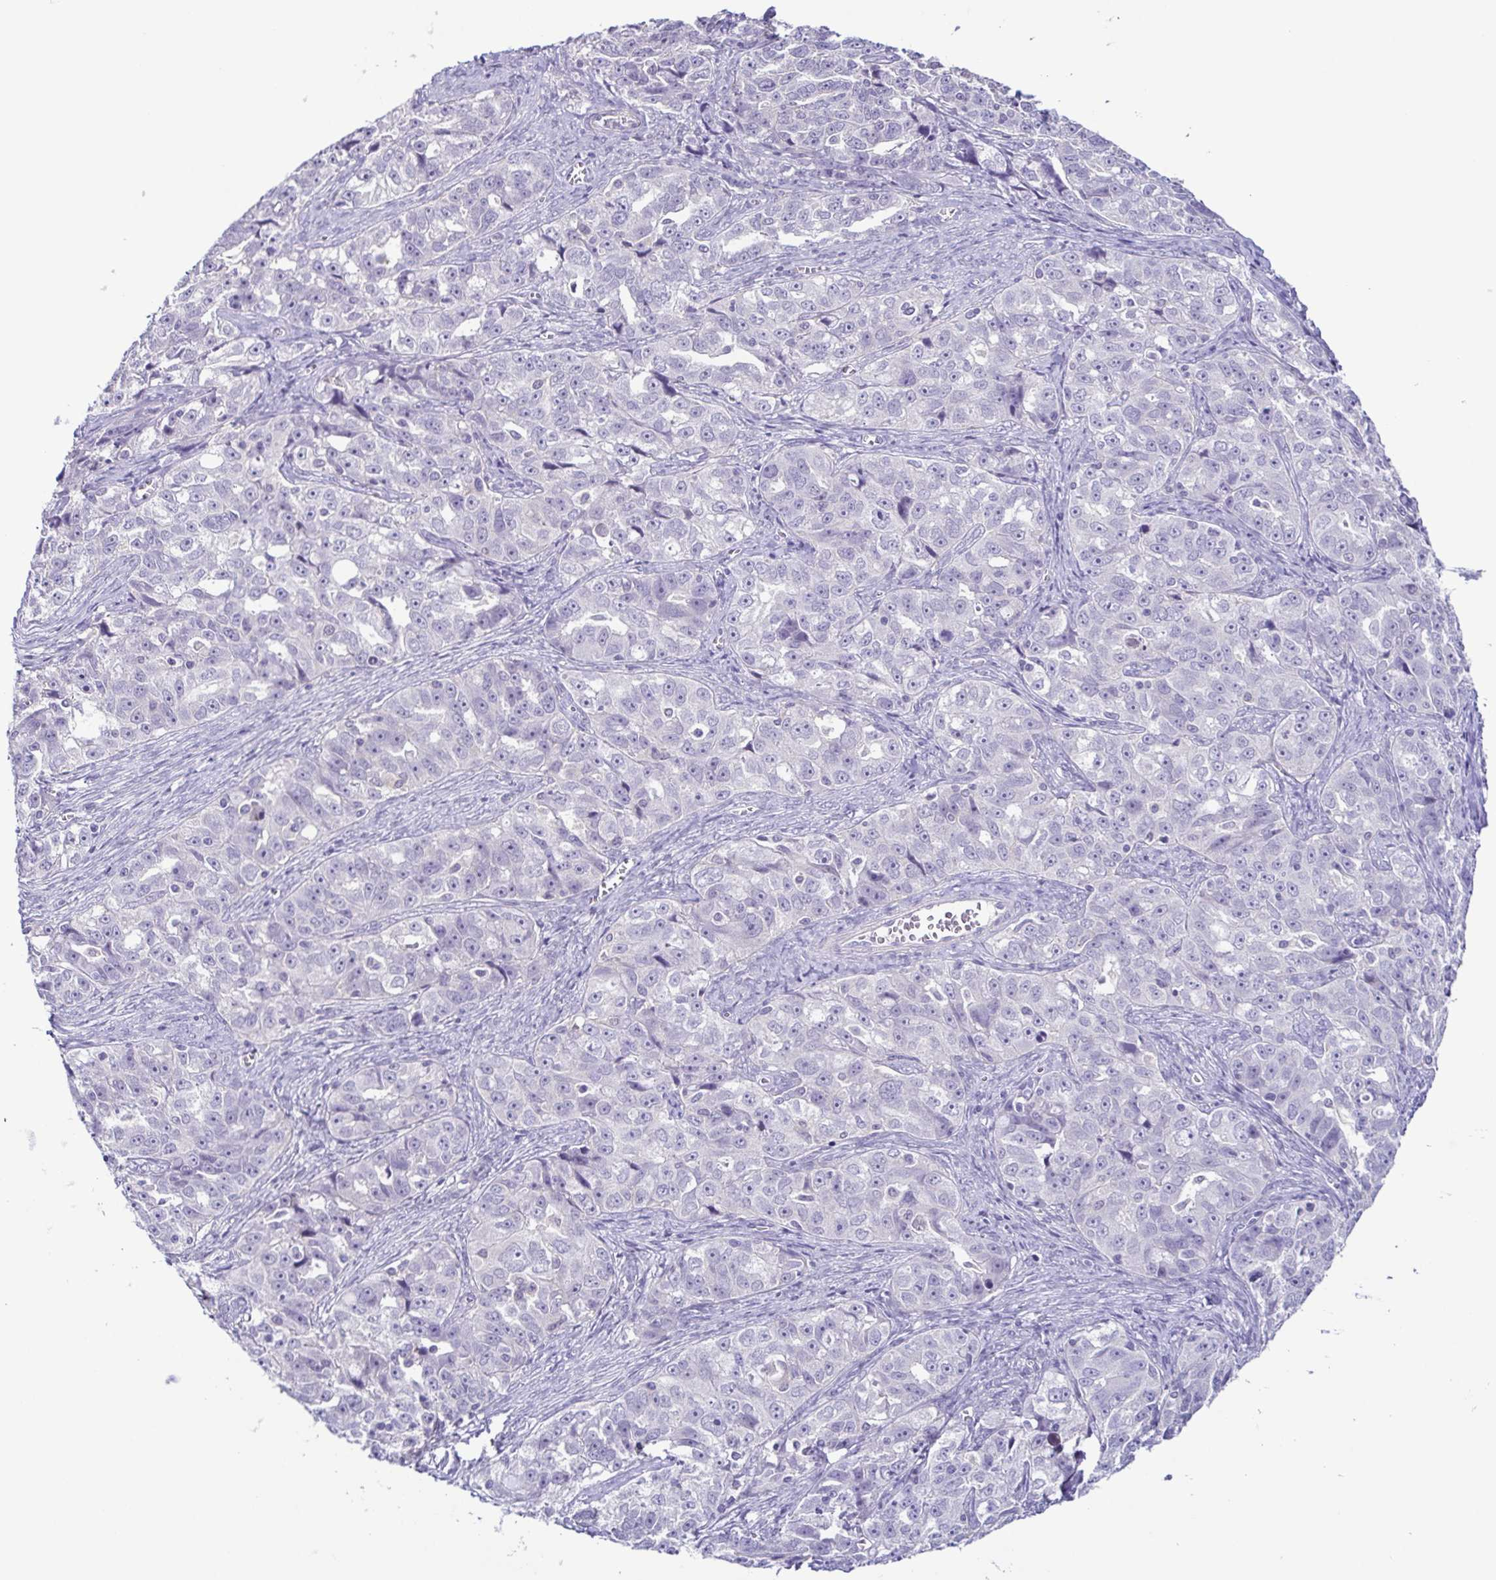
{"staining": {"intensity": "negative", "quantity": "none", "location": "none"}, "tissue": "ovarian cancer", "cell_type": "Tumor cells", "image_type": "cancer", "snomed": [{"axis": "morphology", "description": "Cystadenocarcinoma, serous, NOS"}, {"axis": "topography", "description": "Ovary"}], "caption": "Ovarian cancer was stained to show a protein in brown. There is no significant positivity in tumor cells.", "gene": "TERT", "patient": {"sex": "female", "age": 51}}